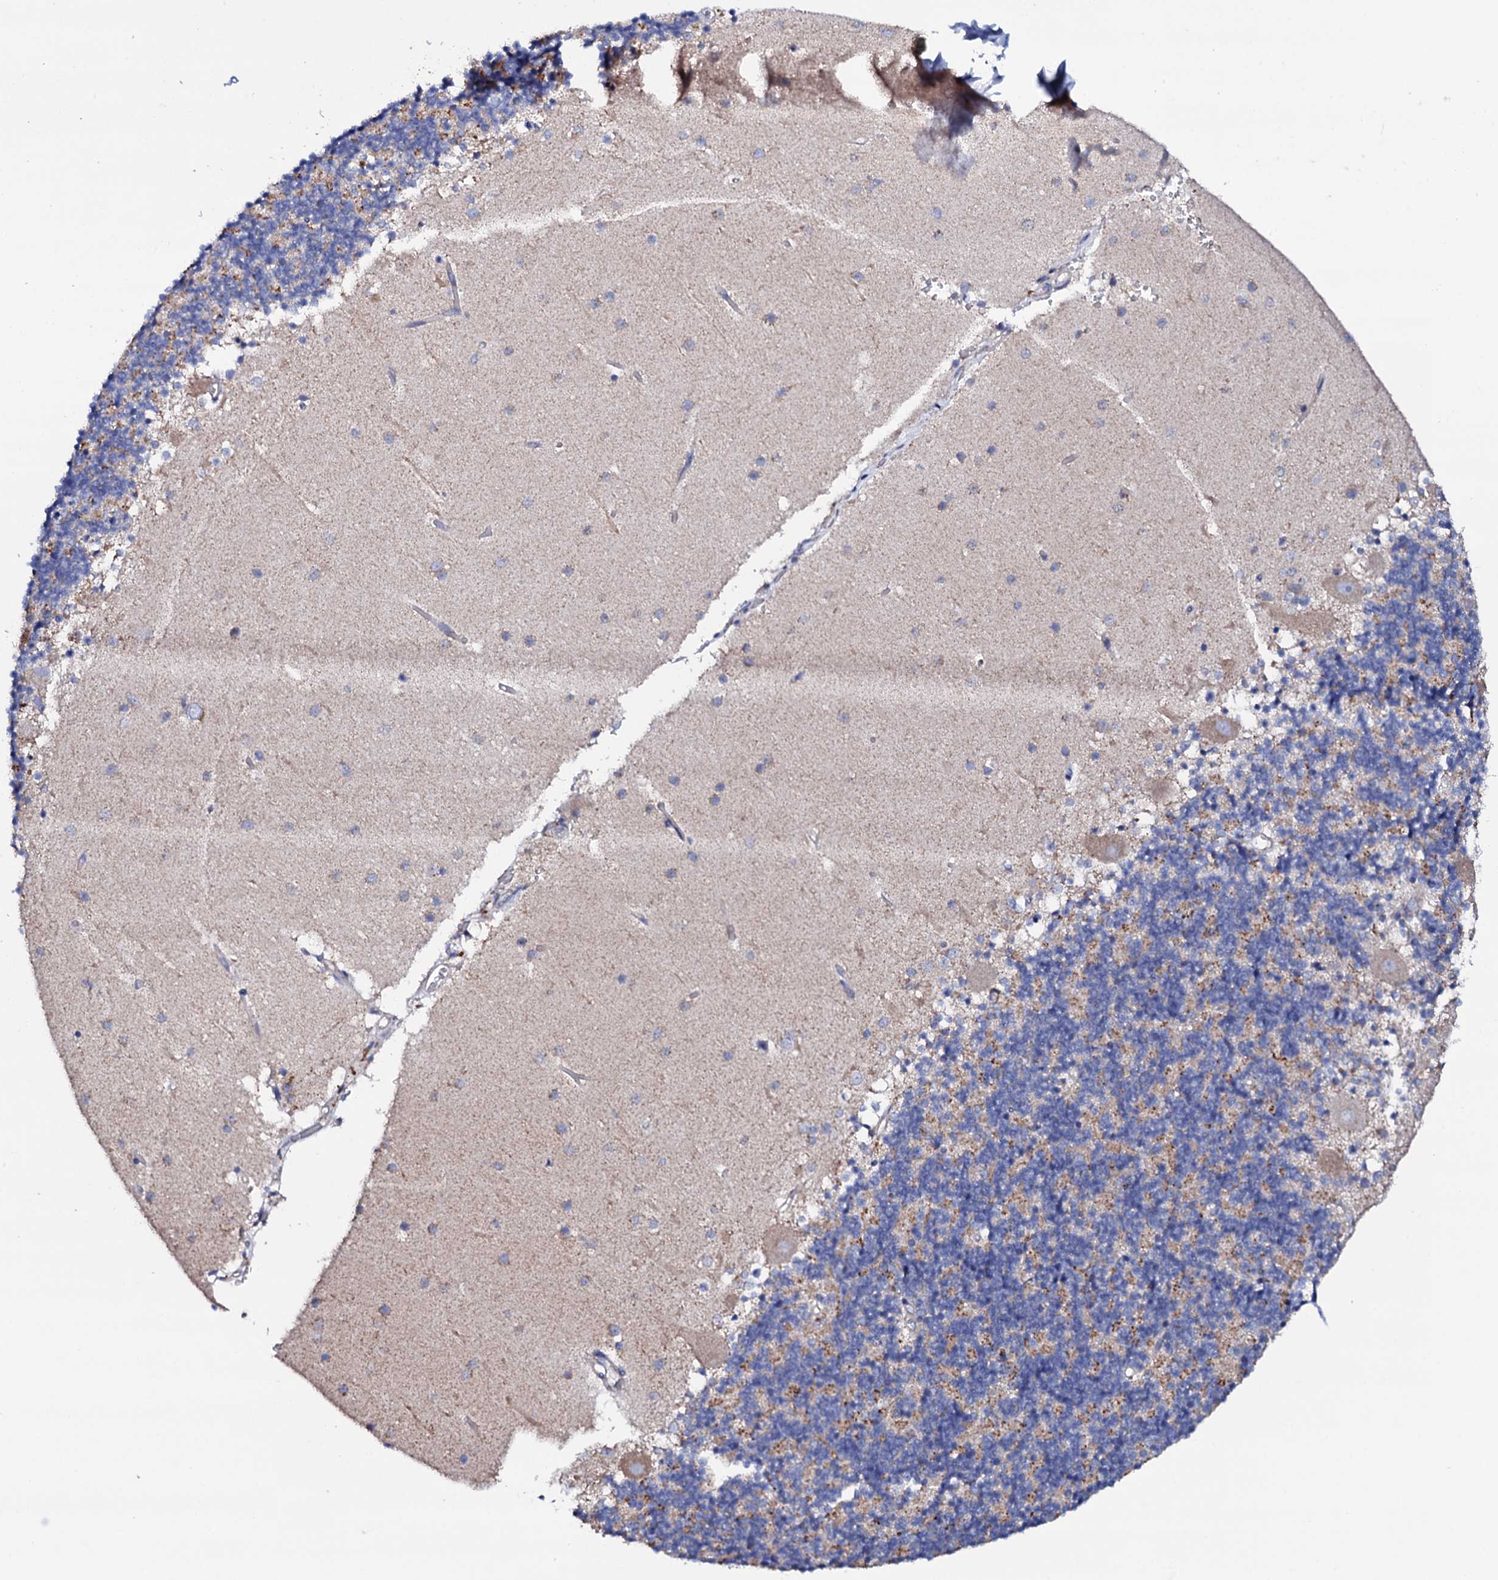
{"staining": {"intensity": "weak", "quantity": "25%-75%", "location": "cytoplasmic/membranous"}, "tissue": "cerebellum", "cell_type": "Cells in granular layer", "image_type": "normal", "snomed": [{"axis": "morphology", "description": "Normal tissue, NOS"}, {"axis": "topography", "description": "Cerebellum"}], "caption": "Immunohistochemistry (IHC) histopathology image of unremarkable cerebellum: cerebellum stained using IHC shows low levels of weak protein expression localized specifically in the cytoplasmic/membranous of cells in granular layer, appearing as a cytoplasmic/membranous brown color.", "gene": "TCAF2C", "patient": {"sex": "male", "age": 54}}